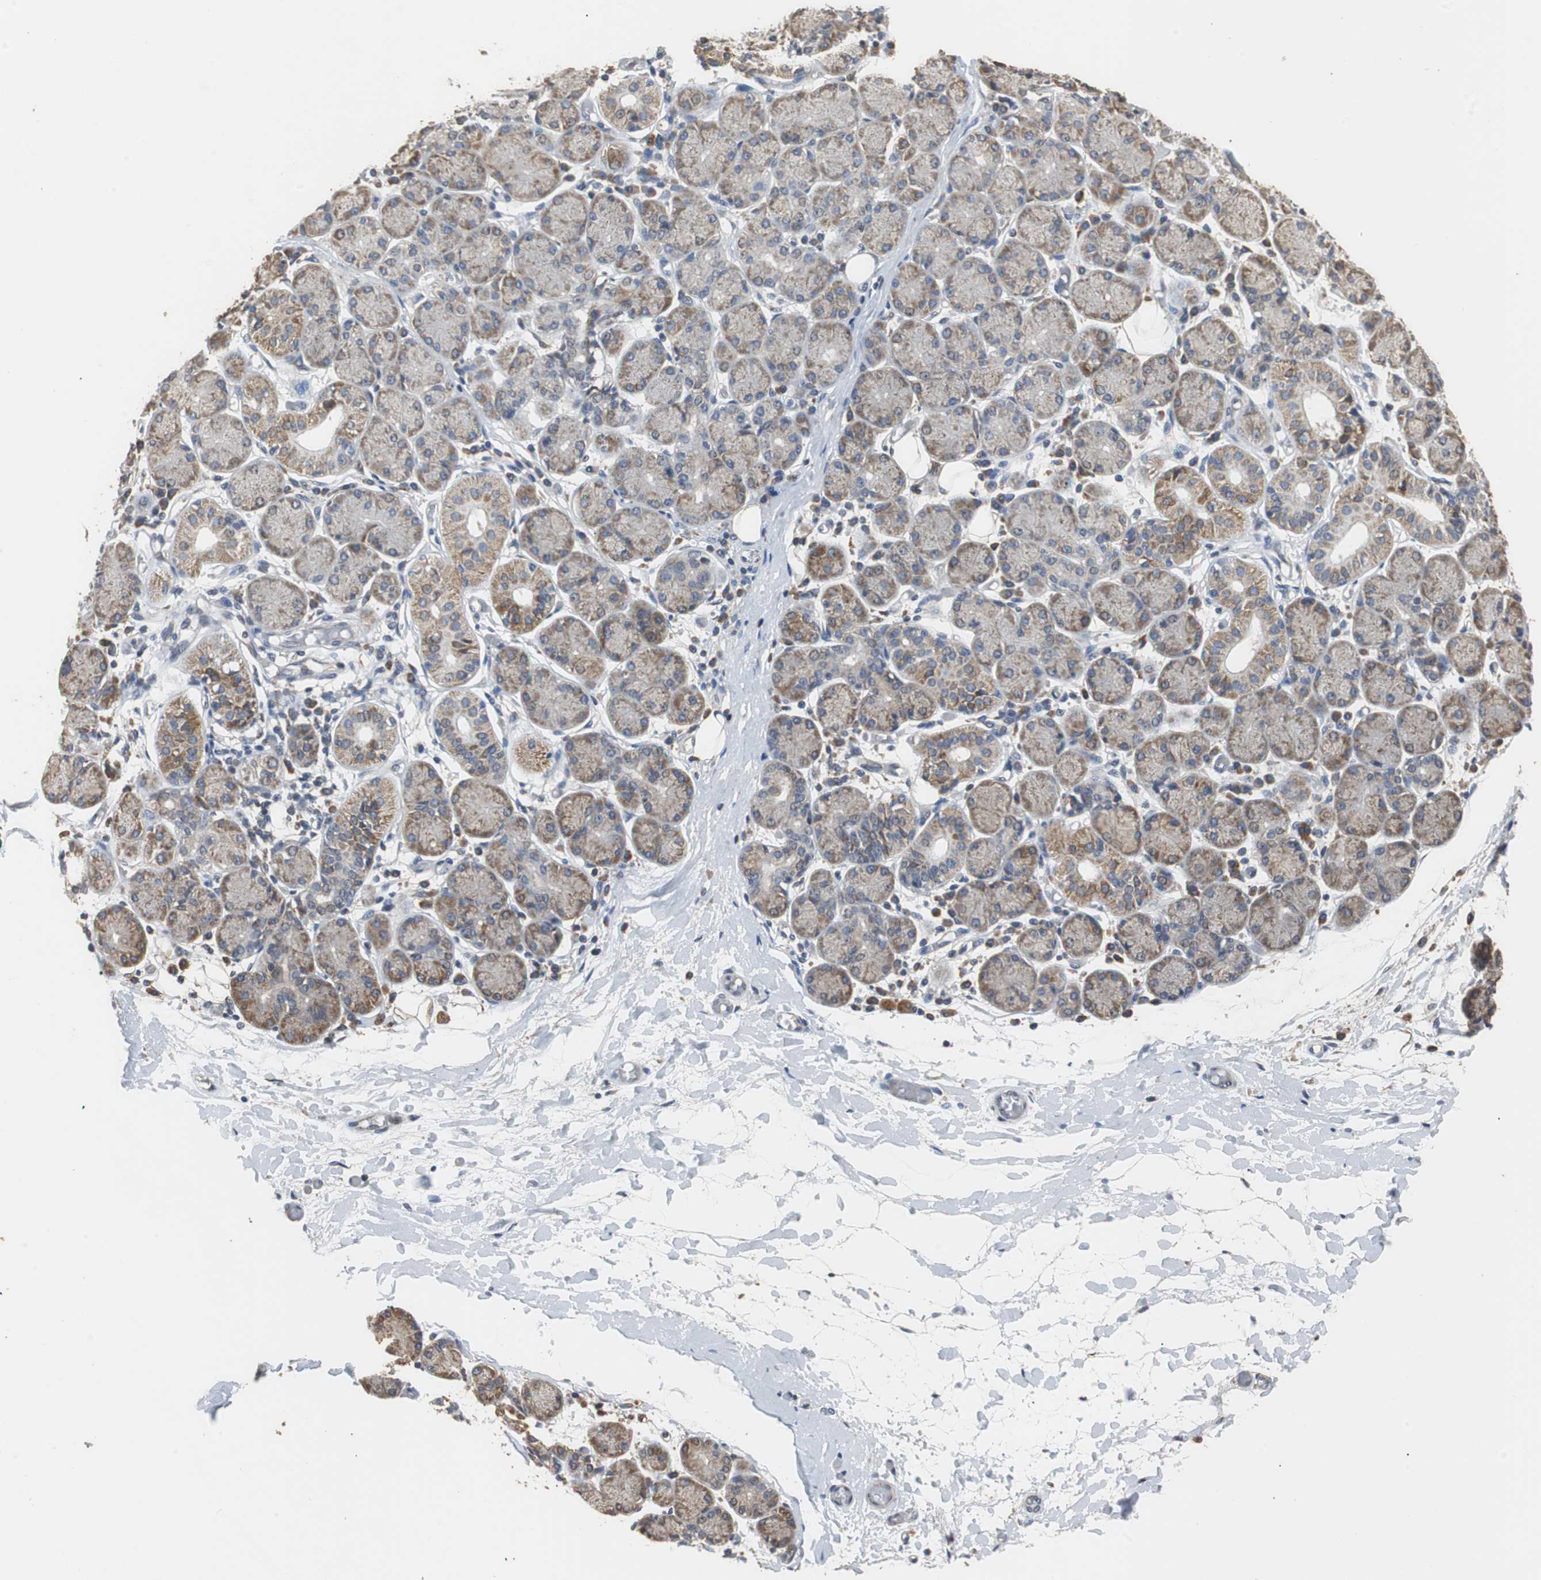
{"staining": {"intensity": "weak", "quantity": ">75%", "location": "cytoplasmic/membranous"}, "tissue": "salivary gland", "cell_type": "Glandular cells", "image_type": "normal", "snomed": [{"axis": "morphology", "description": "Normal tissue, NOS"}, {"axis": "topography", "description": "Salivary gland"}], "caption": "A low amount of weak cytoplasmic/membranous expression is seen in approximately >75% of glandular cells in unremarkable salivary gland. The staining is performed using DAB brown chromogen to label protein expression. The nuclei are counter-stained blue using hematoxylin.", "gene": "HMGCL", "patient": {"sex": "female", "age": 24}}